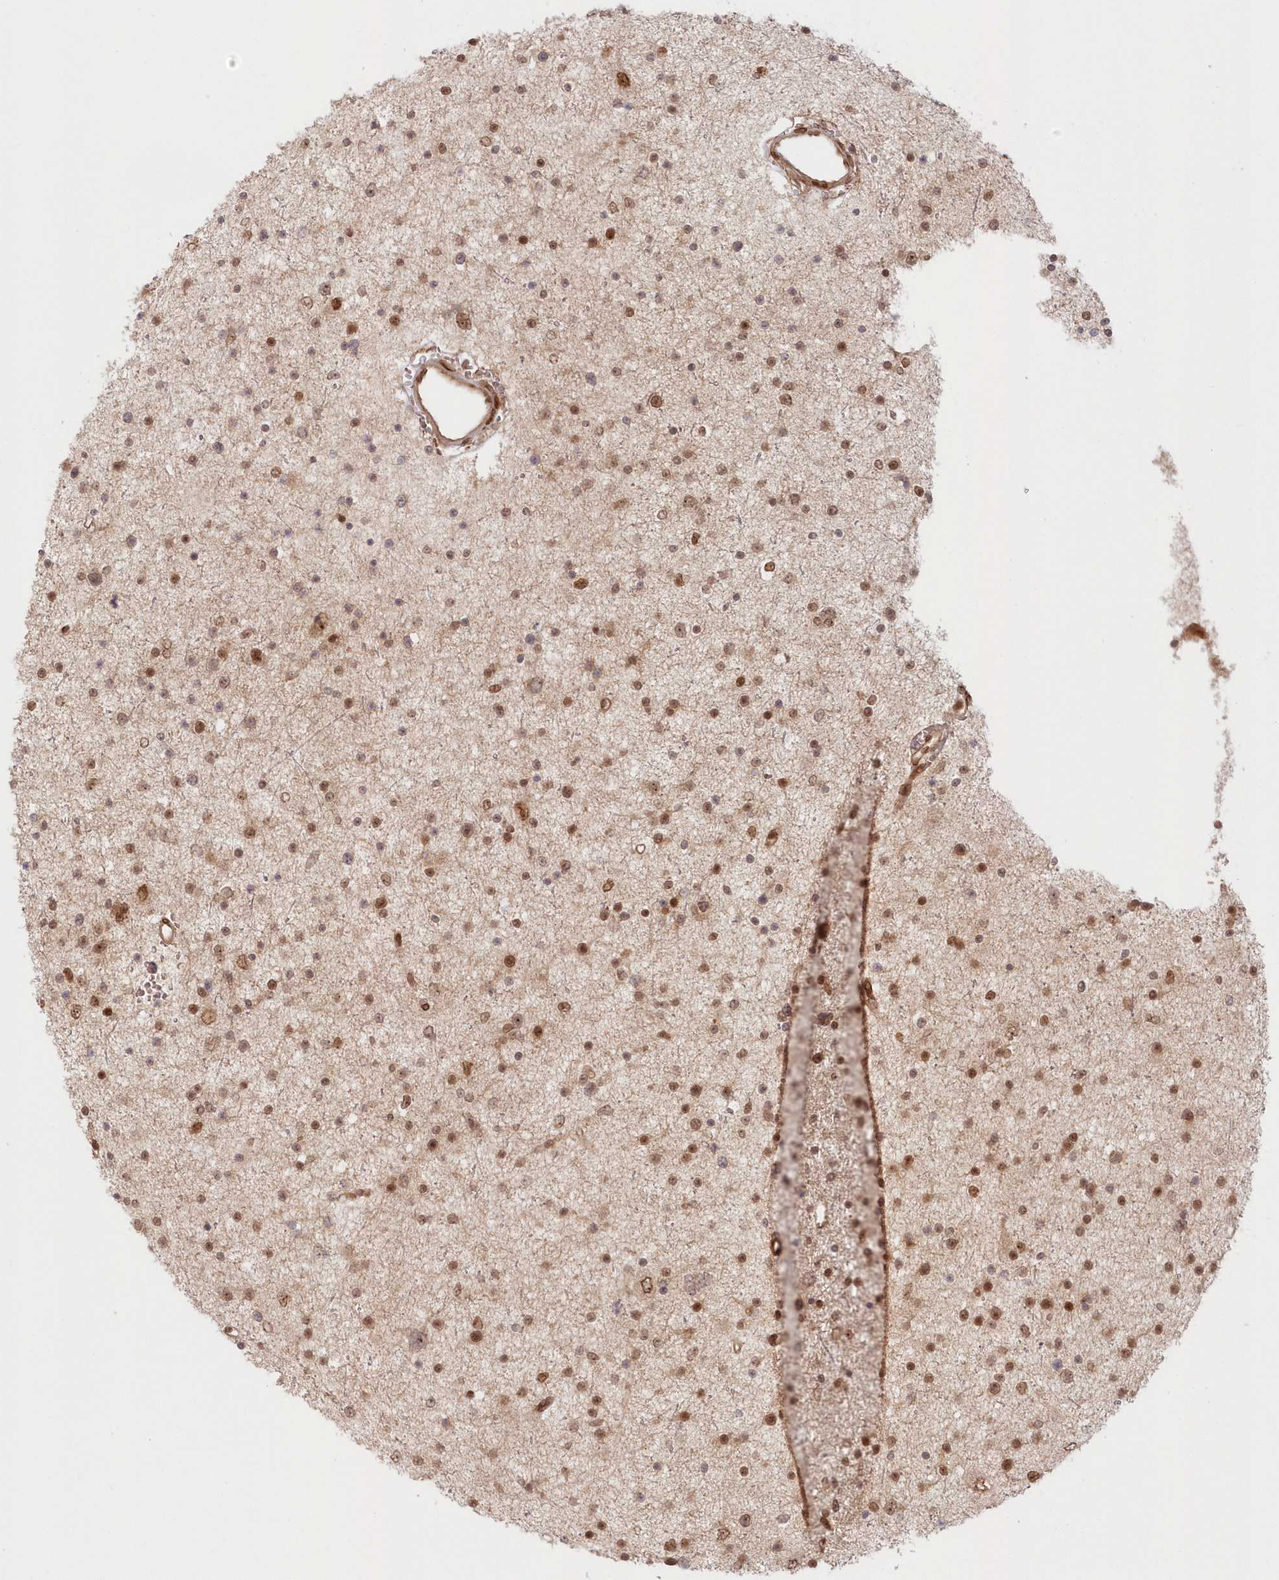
{"staining": {"intensity": "moderate", "quantity": ">75%", "location": "nuclear"}, "tissue": "glioma", "cell_type": "Tumor cells", "image_type": "cancer", "snomed": [{"axis": "morphology", "description": "Glioma, malignant, Low grade"}, {"axis": "topography", "description": "Brain"}], "caption": "The immunohistochemical stain shows moderate nuclear positivity in tumor cells of glioma tissue.", "gene": "TOGARAM2", "patient": {"sex": "female", "age": 37}}